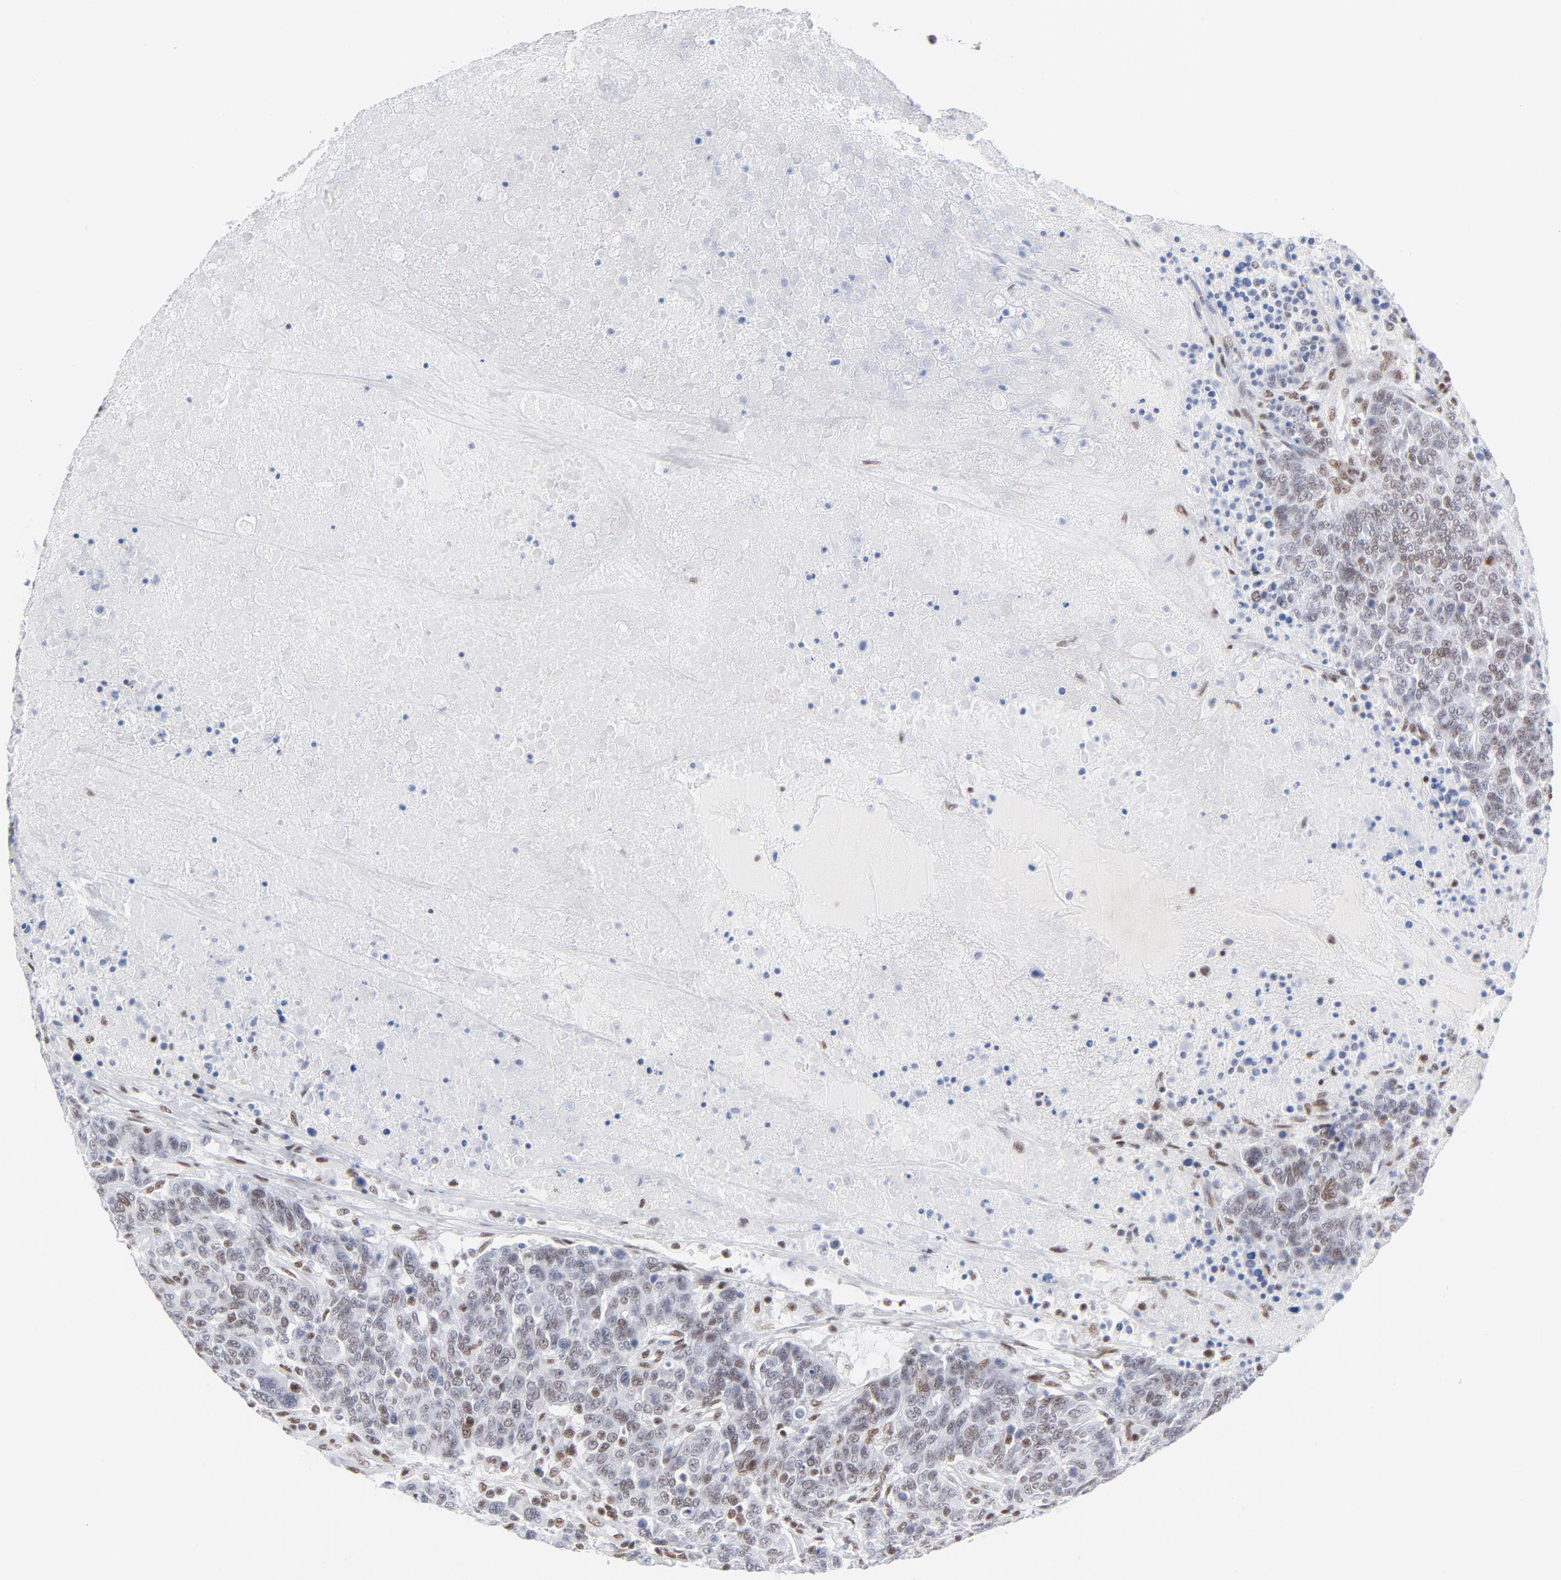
{"staining": {"intensity": "weak", "quantity": "<25%", "location": "nuclear"}, "tissue": "breast cancer", "cell_type": "Tumor cells", "image_type": "cancer", "snomed": [{"axis": "morphology", "description": "Duct carcinoma"}, {"axis": "topography", "description": "Breast"}], "caption": "Human breast cancer (intraductal carcinoma) stained for a protein using IHC displays no expression in tumor cells.", "gene": "ATF2", "patient": {"sex": "female", "age": 37}}